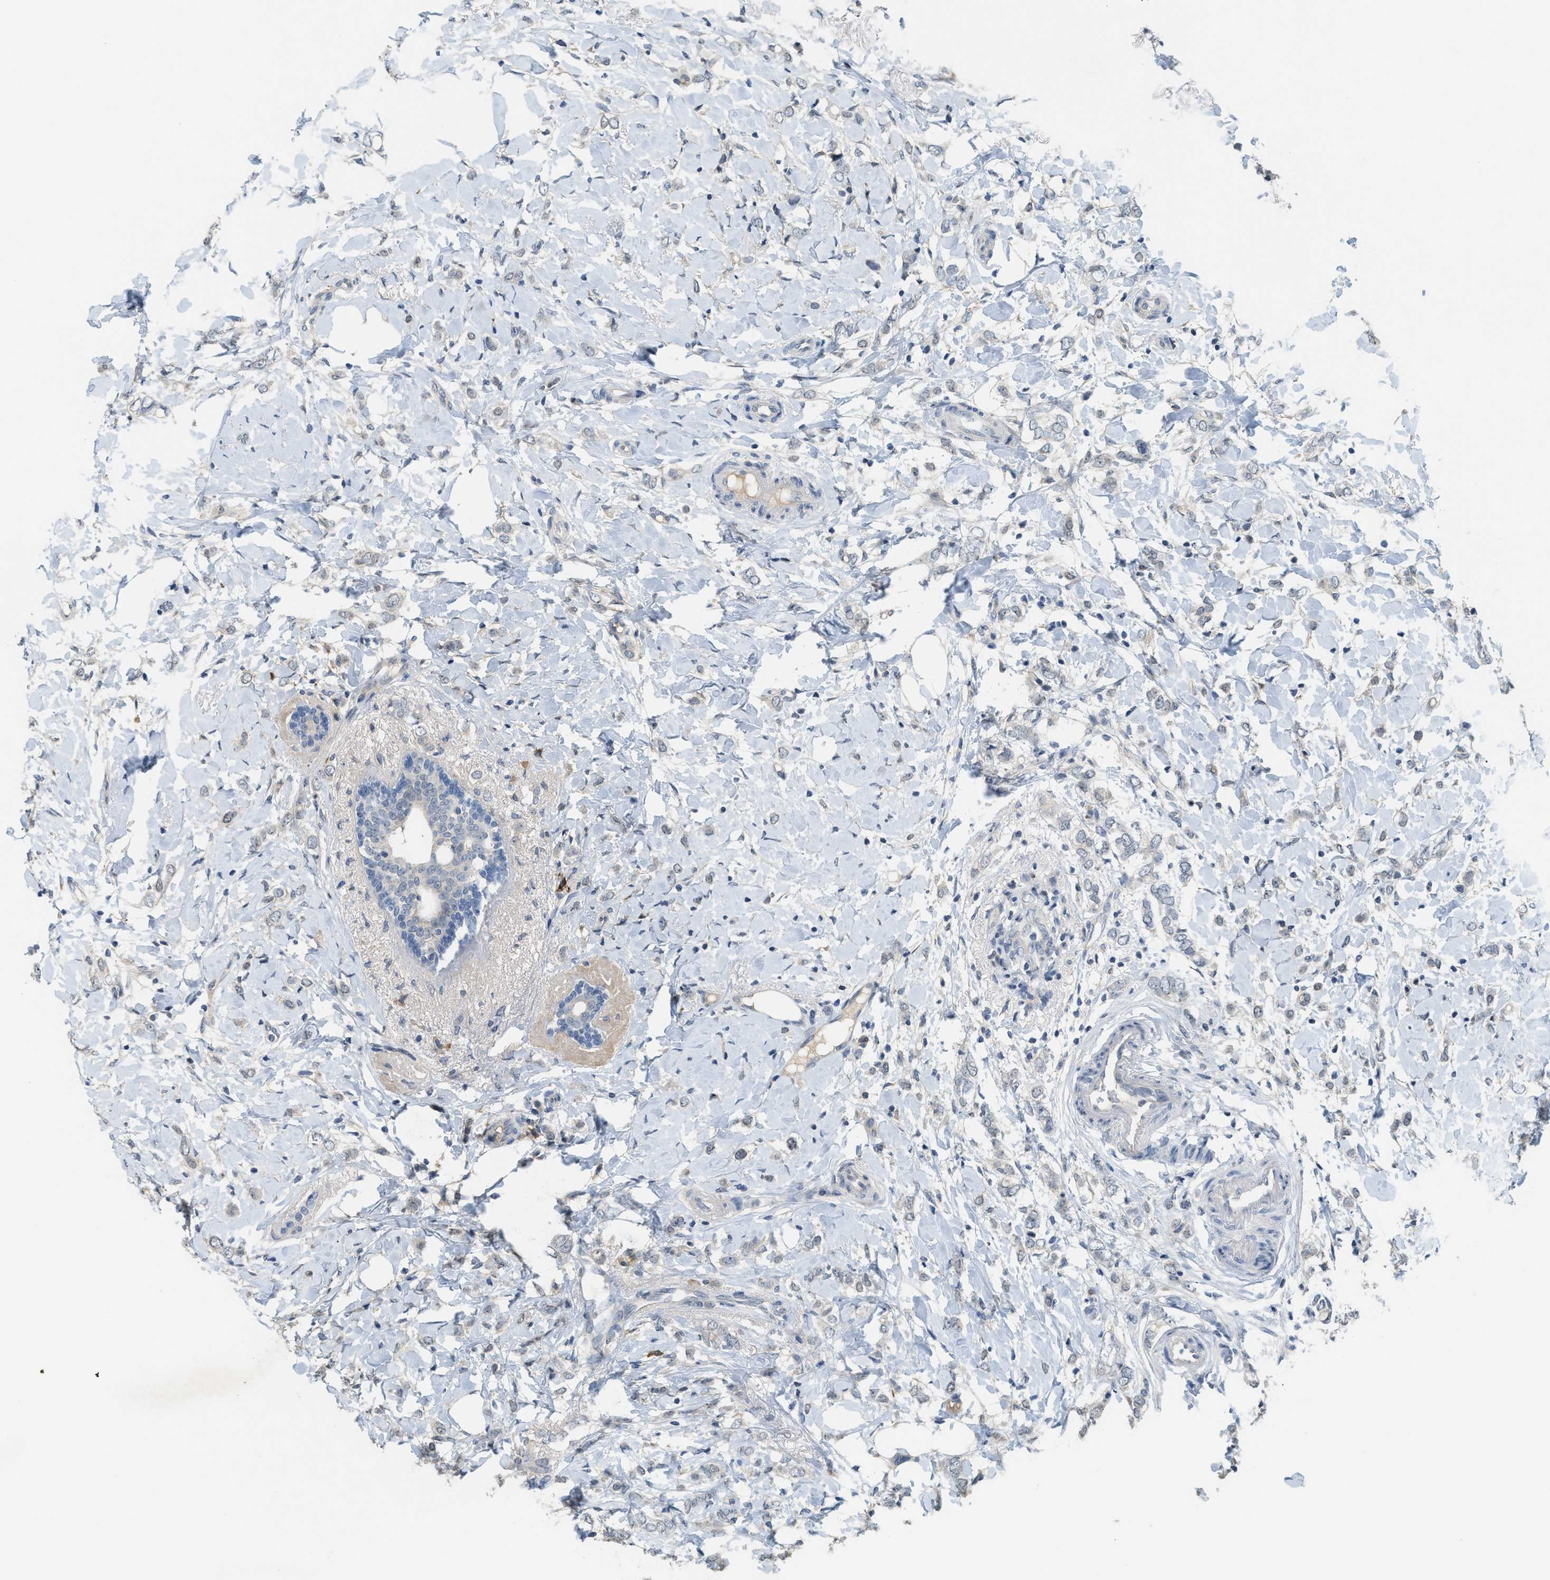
{"staining": {"intensity": "negative", "quantity": "none", "location": "none"}, "tissue": "breast cancer", "cell_type": "Tumor cells", "image_type": "cancer", "snomed": [{"axis": "morphology", "description": "Normal tissue, NOS"}, {"axis": "morphology", "description": "Lobular carcinoma"}, {"axis": "topography", "description": "Breast"}], "caption": "Tumor cells are negative for protein expression in human lobular carcinoma (breast).", "gene": "TMEM154", "patient": {"sex": "female", "age": 47}}